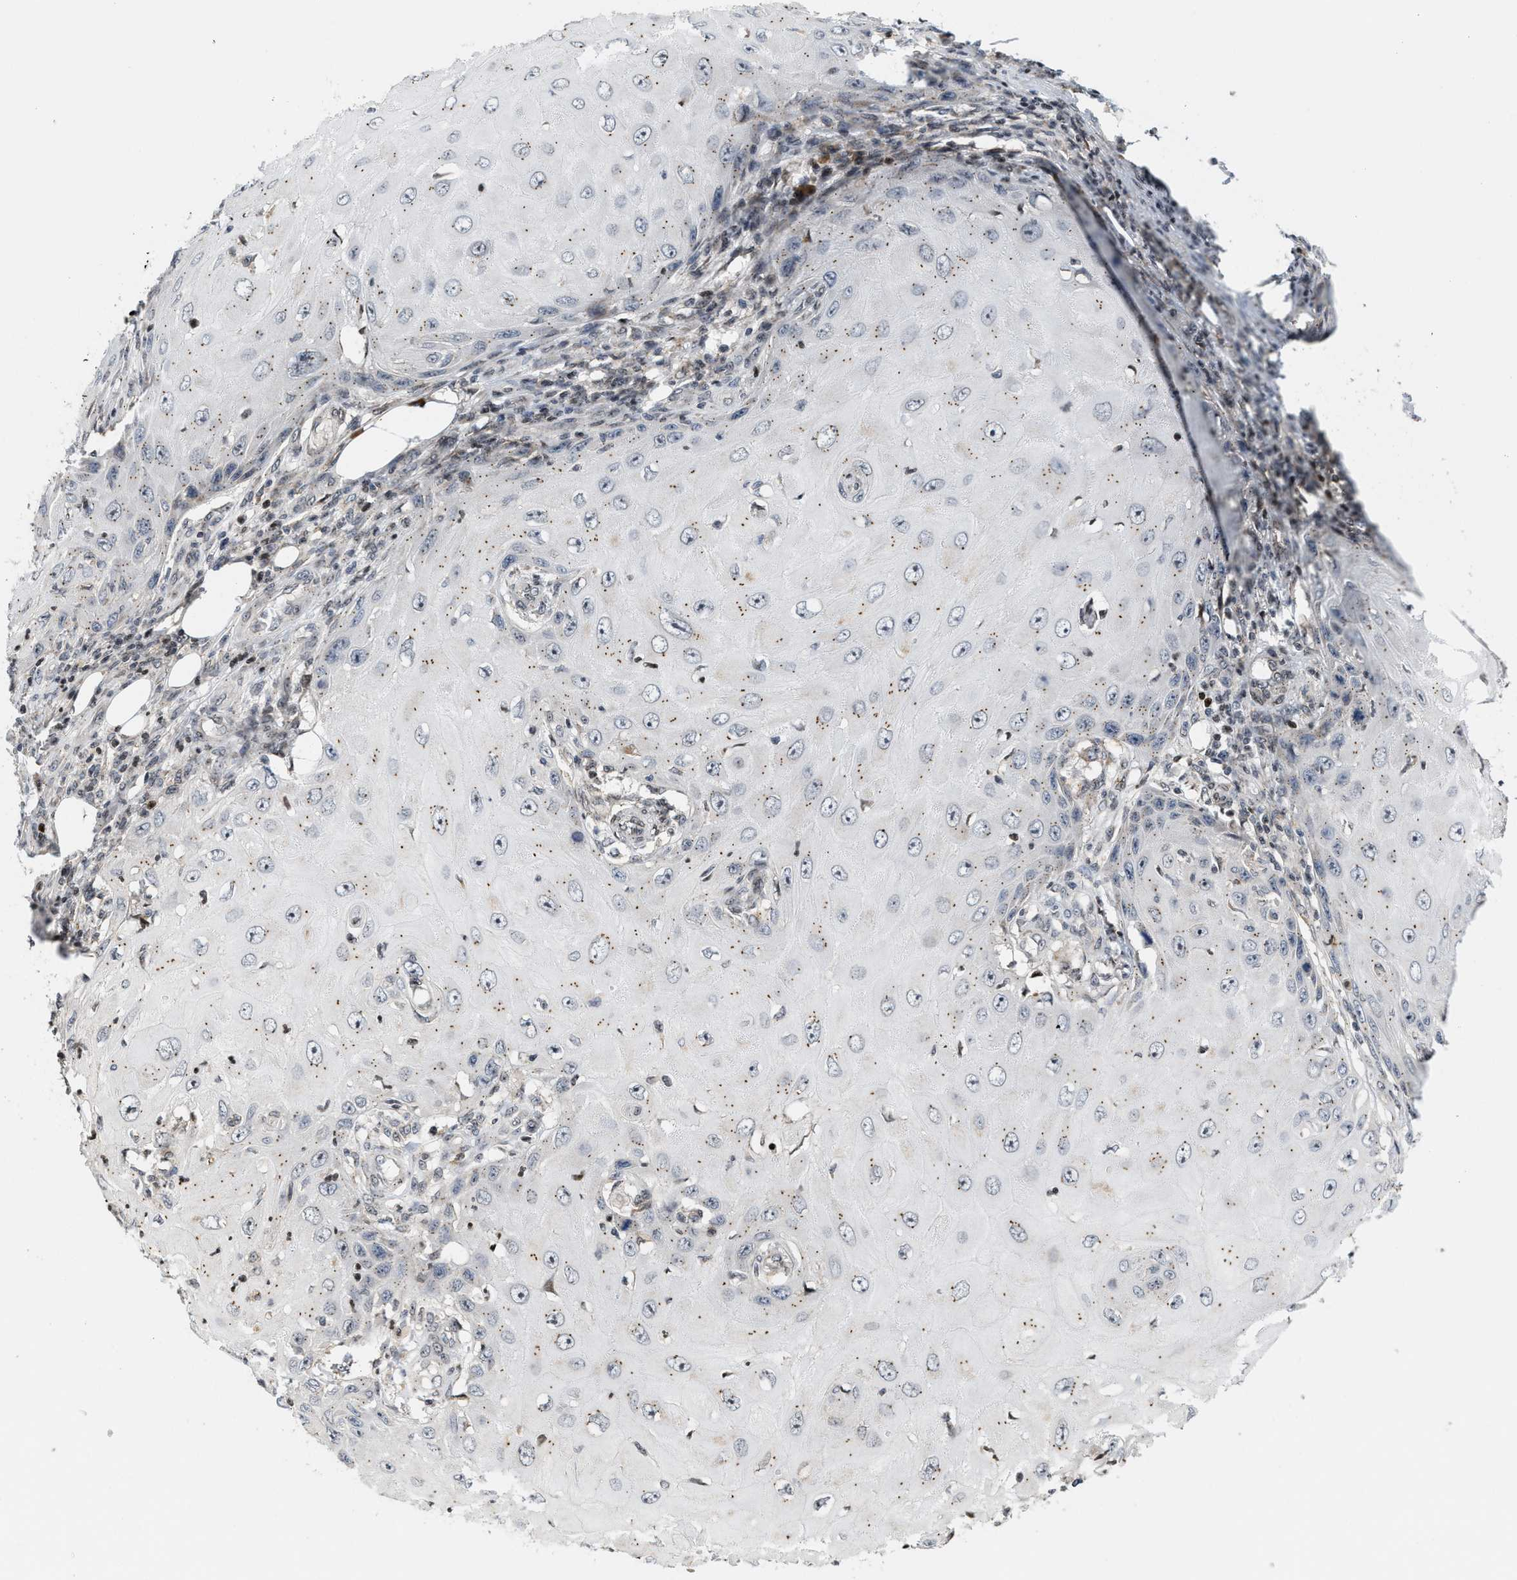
{"staining": {"intensity": "negative", "quantity": "none", "location": "none"}, "tissue": "skin cancer", "cell_type": "Tumor cells", "image_type": "cancer", "snomed": [{"axis": "morphology", "description": "Squamous cell carcinoma, NOS"}, {"axis": "topography", "description": "Skin"}], "caption": "A high-resolution micrograph shows IHC staining of skin cancer, which shows no significant positivity in tumor cells.", "gene": "PDZD2", "patient": {"sex": "female", "age": 73}}